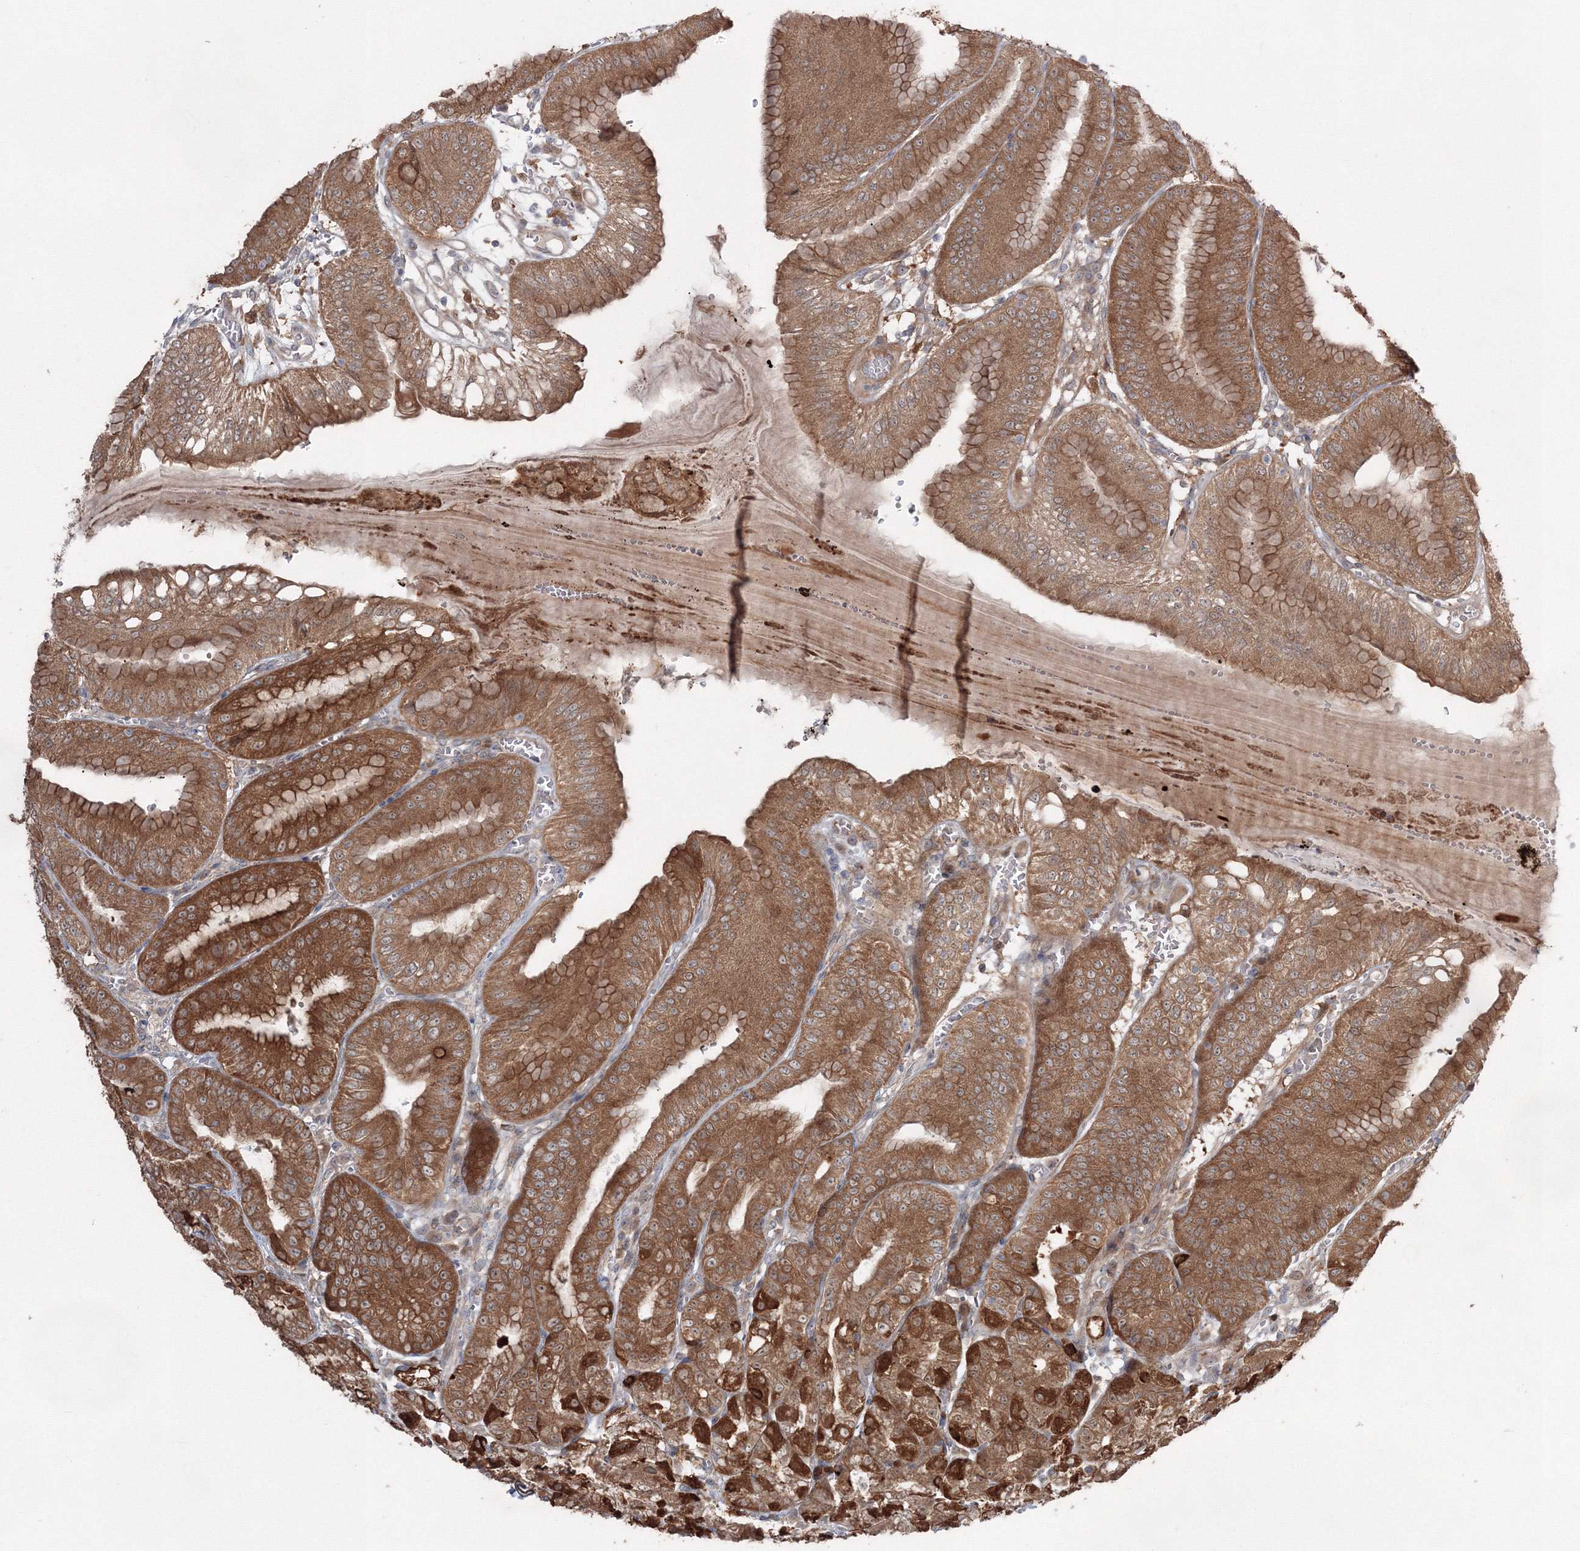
{"staining": {"intensity": "strong", "quantity": ">75%", "location": "cytoplasmic/membranous"}, "tissue": "stomach", "cell_type": "Glandular cells", "image_type": "normal", "snomed": [{"axis": "morphology", "description": "Normal tissue, NOS"}, {"axis": "topography", "description": "Stomach, lower"}], "caption": "Stomach stained with DAB immunohistochemistry (IHC) shows high levels of strong cytoplasmic/membranous staining in approximately >75% of glandular cells.", "gene": "MKRN2", "patient": {"sex": "male", "age": 71}}